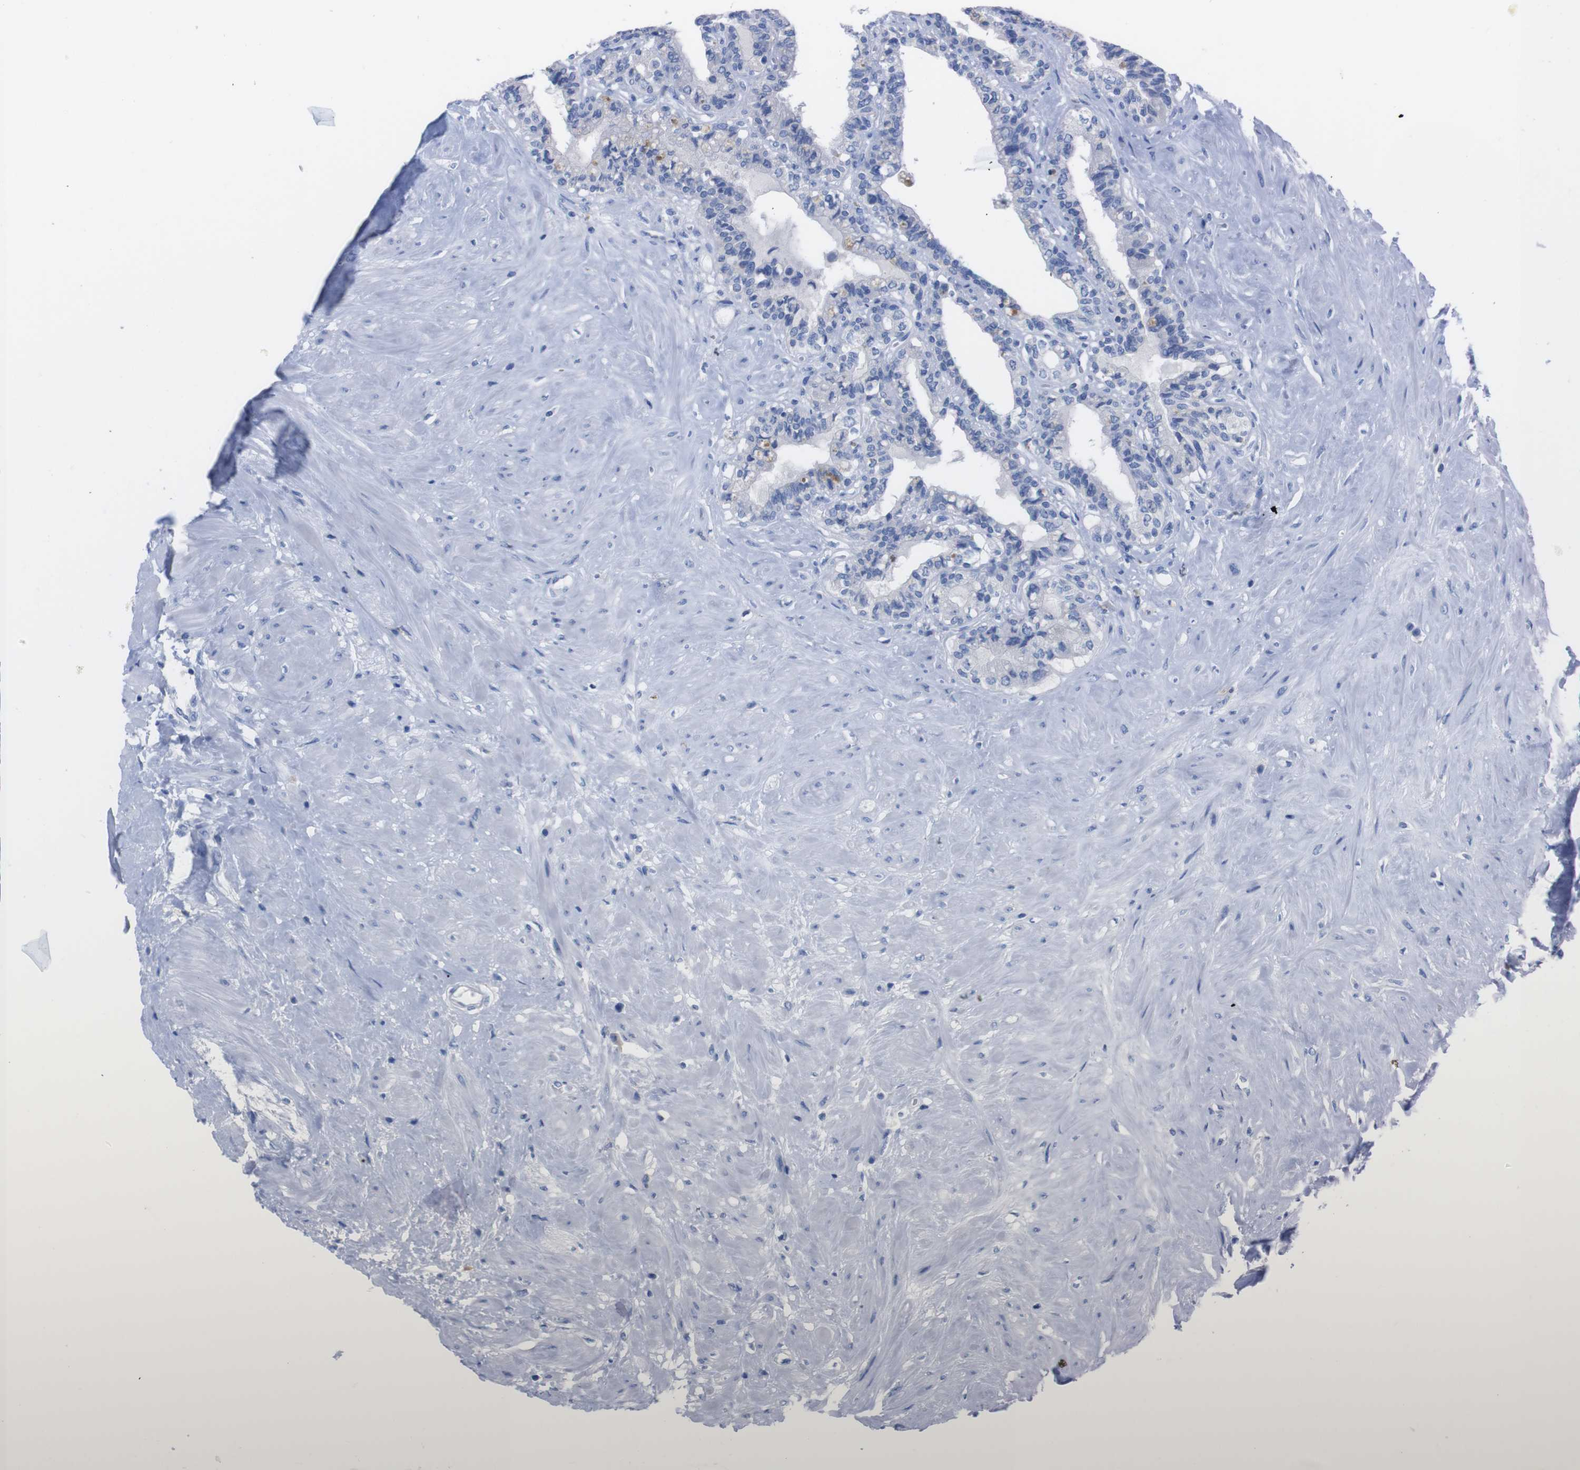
{"staining": {"intensity": "negative", "quantity": "none", "location": "none"}, "tissue": "seminal vesicle", "cell_type": "Glandular cells", "image_type": "normal", "snomed": [{"axis": "morphology", "description": "Normal tissue, NOS"}, {"axis": "topography", "description": "Seminal veicle"}], "caption": "A high-resolution image shows immunohistochemistry staining of unremarkable seminal vesicle, which shows no significant expression in glandular cells.", "gene": "TMEM243", "patient": {"sex": "male", "age": 63}}